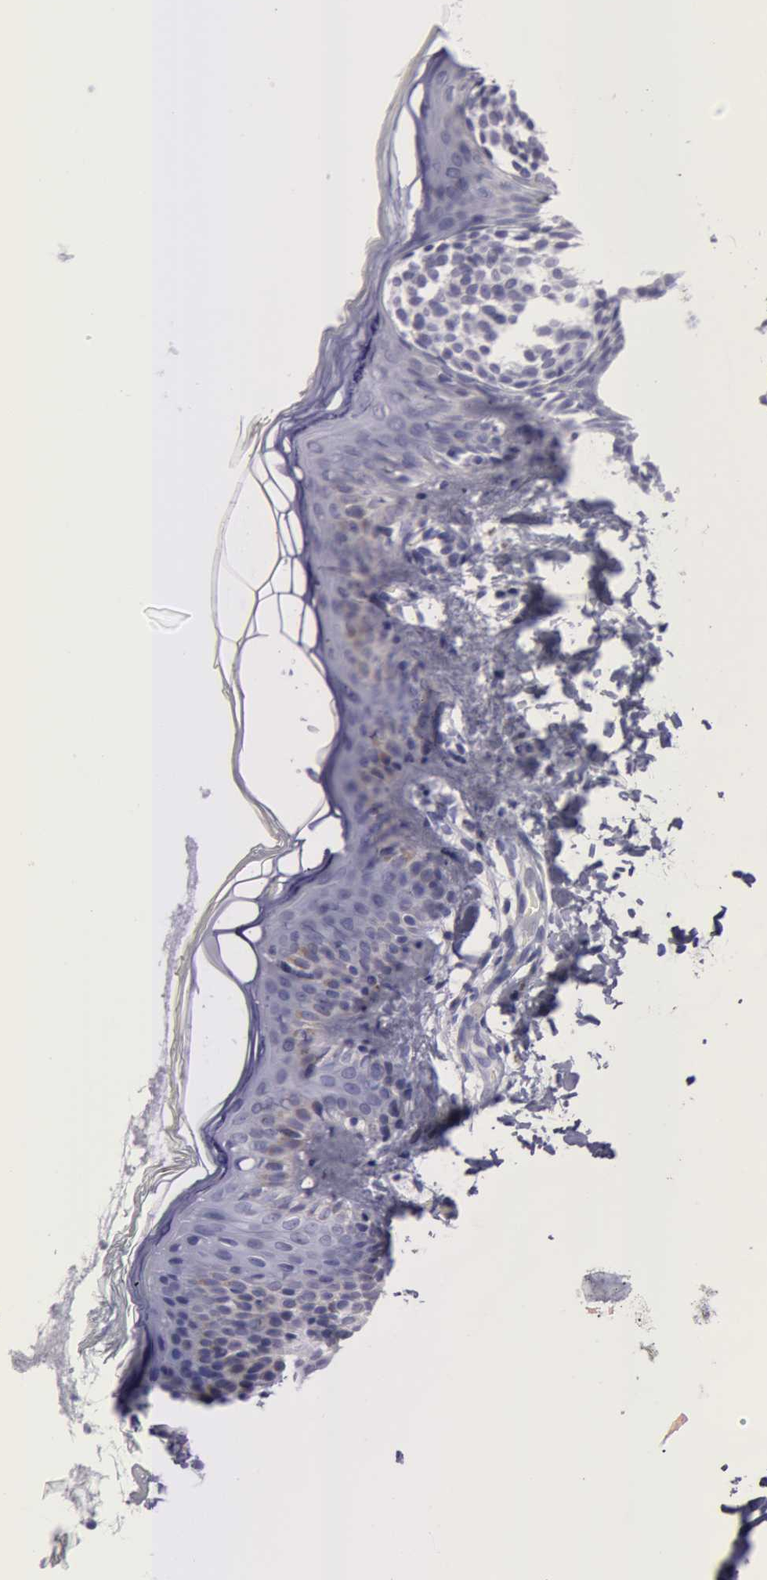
{"staining": {"intensity": "negative", "quantity": "none", "location": "none"}, "tissue": "skin", "cell_type": "Fibroblasts", "image_type": "normal", "snomed": [{"axis": "morphology", "description": "Normal tissue, NOS"}, {"axis": "topography", "description": "Skin"}], "caption": "Human skin stained for a protein using IHC exhibits no positivity in fibroblasts.", "gene": "AMACR", "patient": {"sex": "female", "age": 4}}